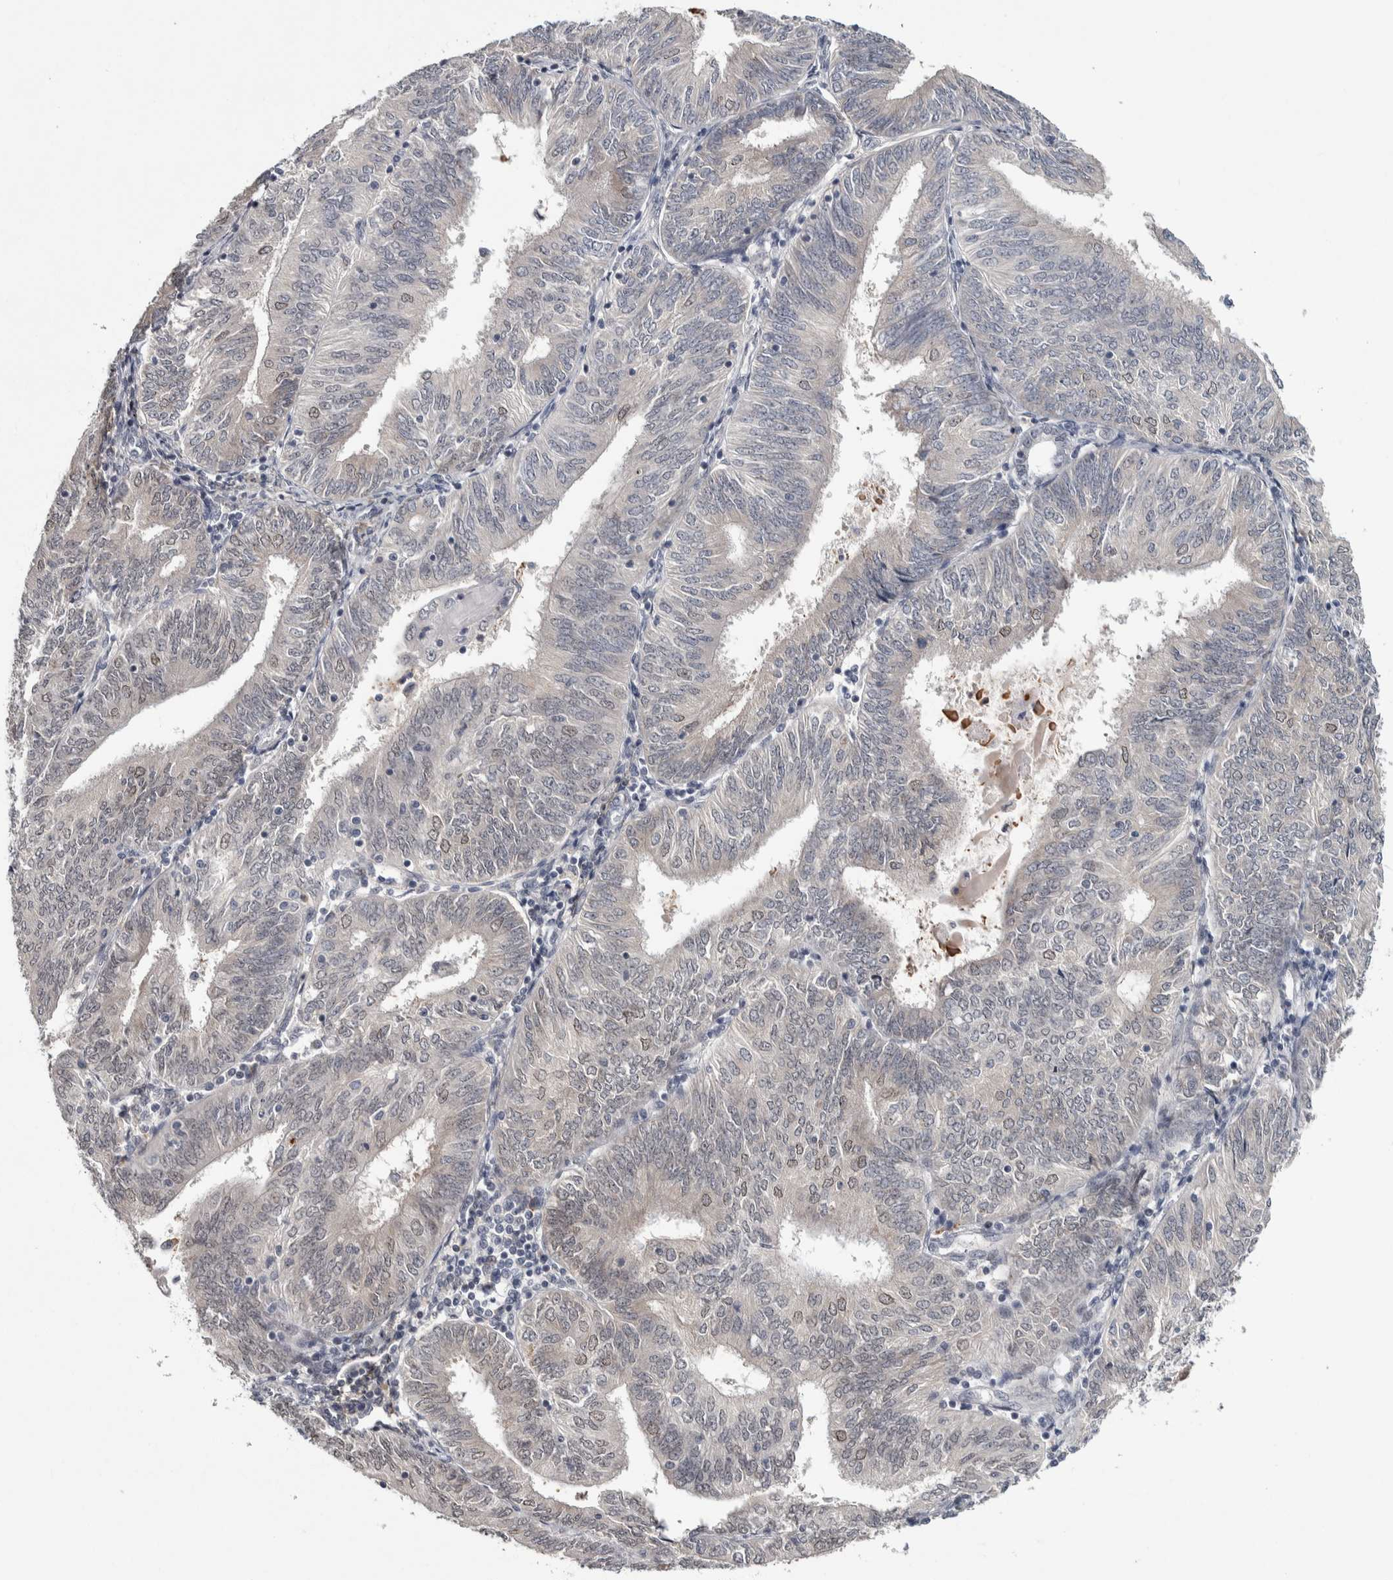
{"staining": {"intensity": "weak", "quantity": "<25%", "location": "nuclear"}, "tissue": "endometrial cancer", "cell_type": "Tumor cells", "image_type": "cancer", "snomed": [{"axis": "morphology", "description": "Adenocarcinoma, NOS"}, {"axis": "topography", "description": "Endometrium"}], "caption": "The IHC histopathology image has no significant positivity in tumor cells of endometrial cancer (adenocarcinoma) tissue. The staining was performed using DAB (3,3'-diaminobenzidine) to visualize the protein expression in brown, while the nuclei were stained in blue with hematoxylin (Magnification: 20x).", "gene": "ASPN", "patient": {"sex": "female", "age": 58}}